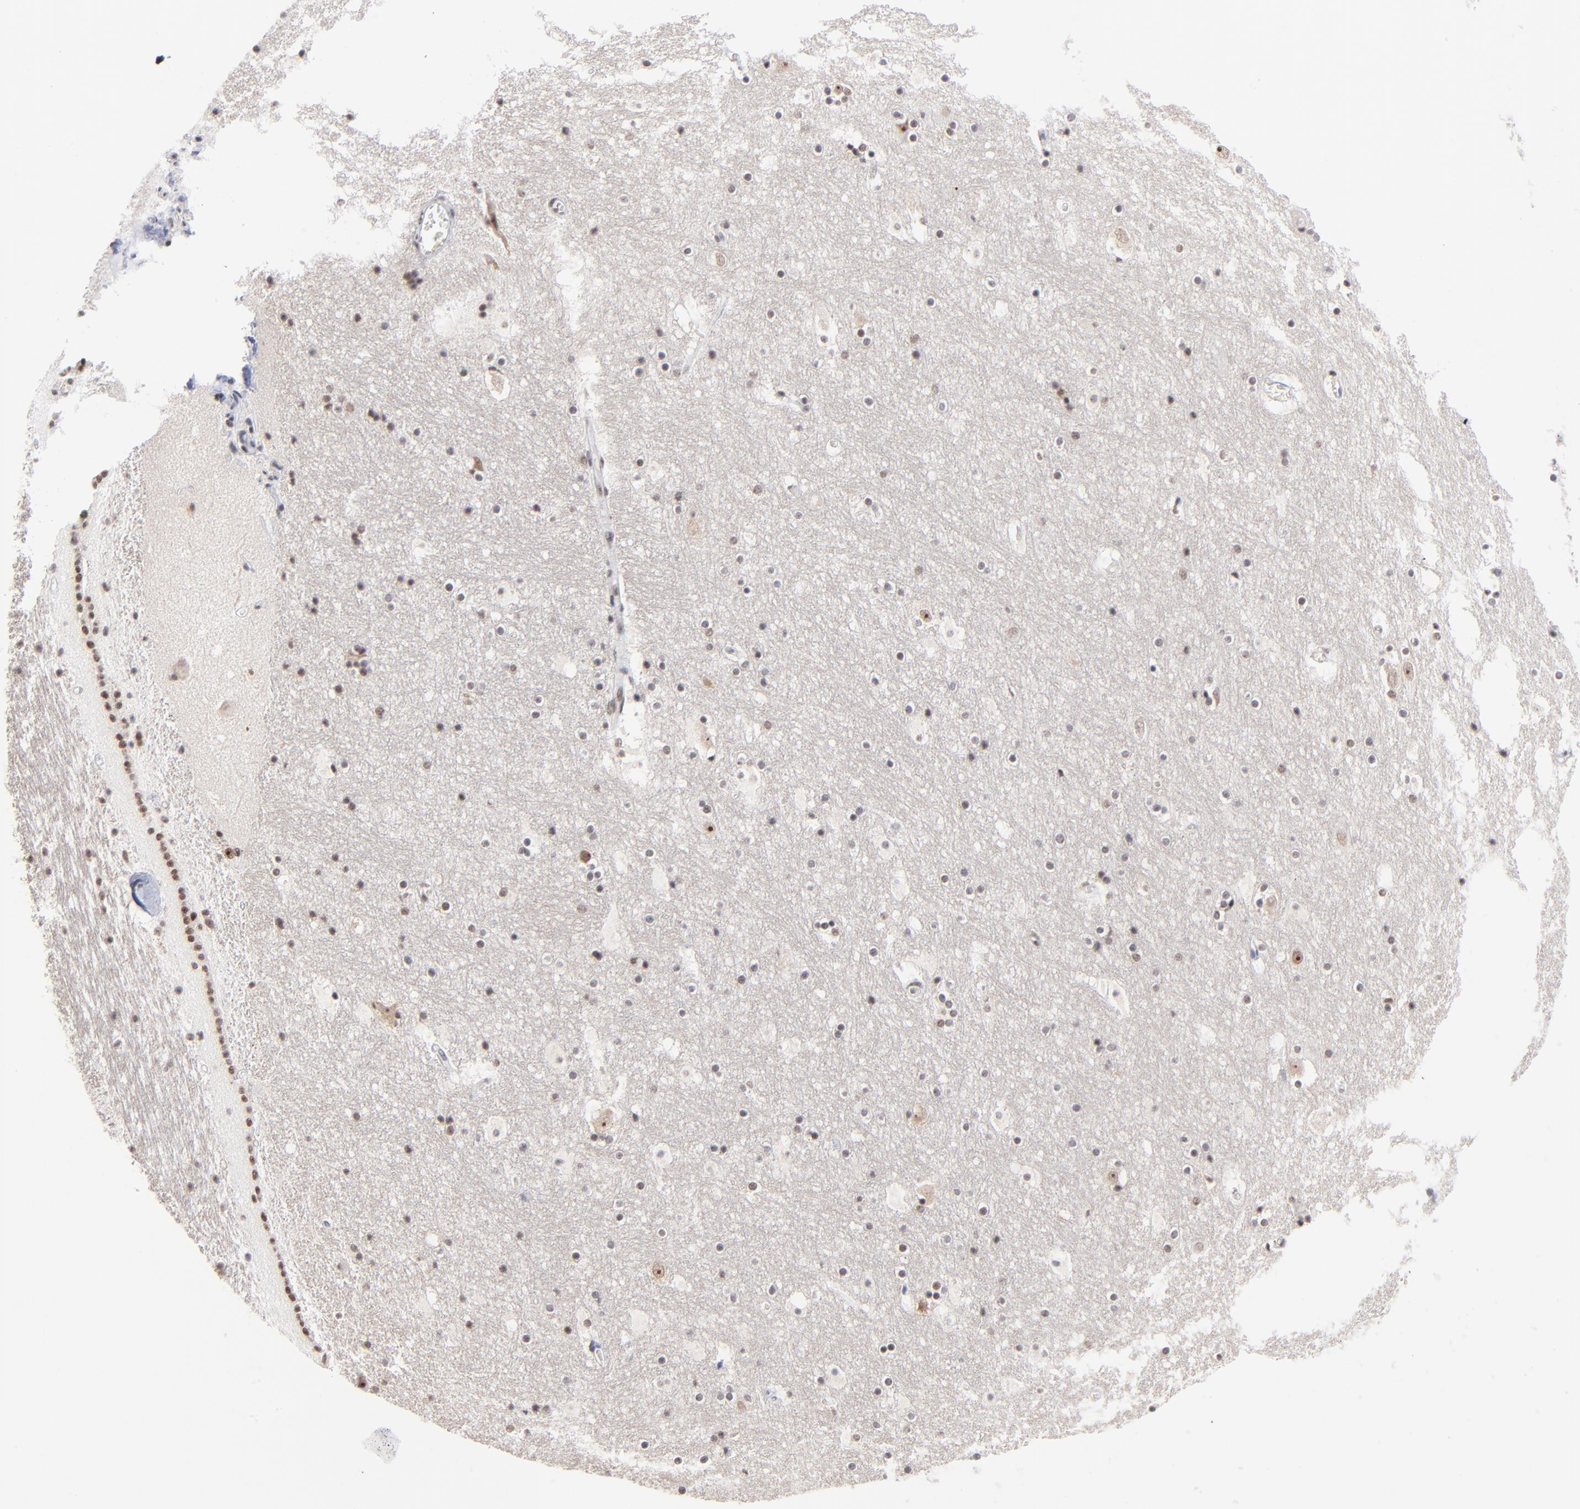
{"staining": {"intensity": "weak", "quantity": "25%-75%", "location": "nuclear"}, "tissue": "hippocampus", "cell_type": "Glial cells", "image_type": "normal", "snomed": [{"axis": "morphology", "description": "Normal tissue, NOS"}, {"axis": "topography", "description": "Hippocampus"}], "caption": "Glial cells display low levels of weak nuclear staining in about 25%-75% of cells in benign hippocampus.", "gene": "ZNF143", "patient": {"sex": "male", "age": 45}}